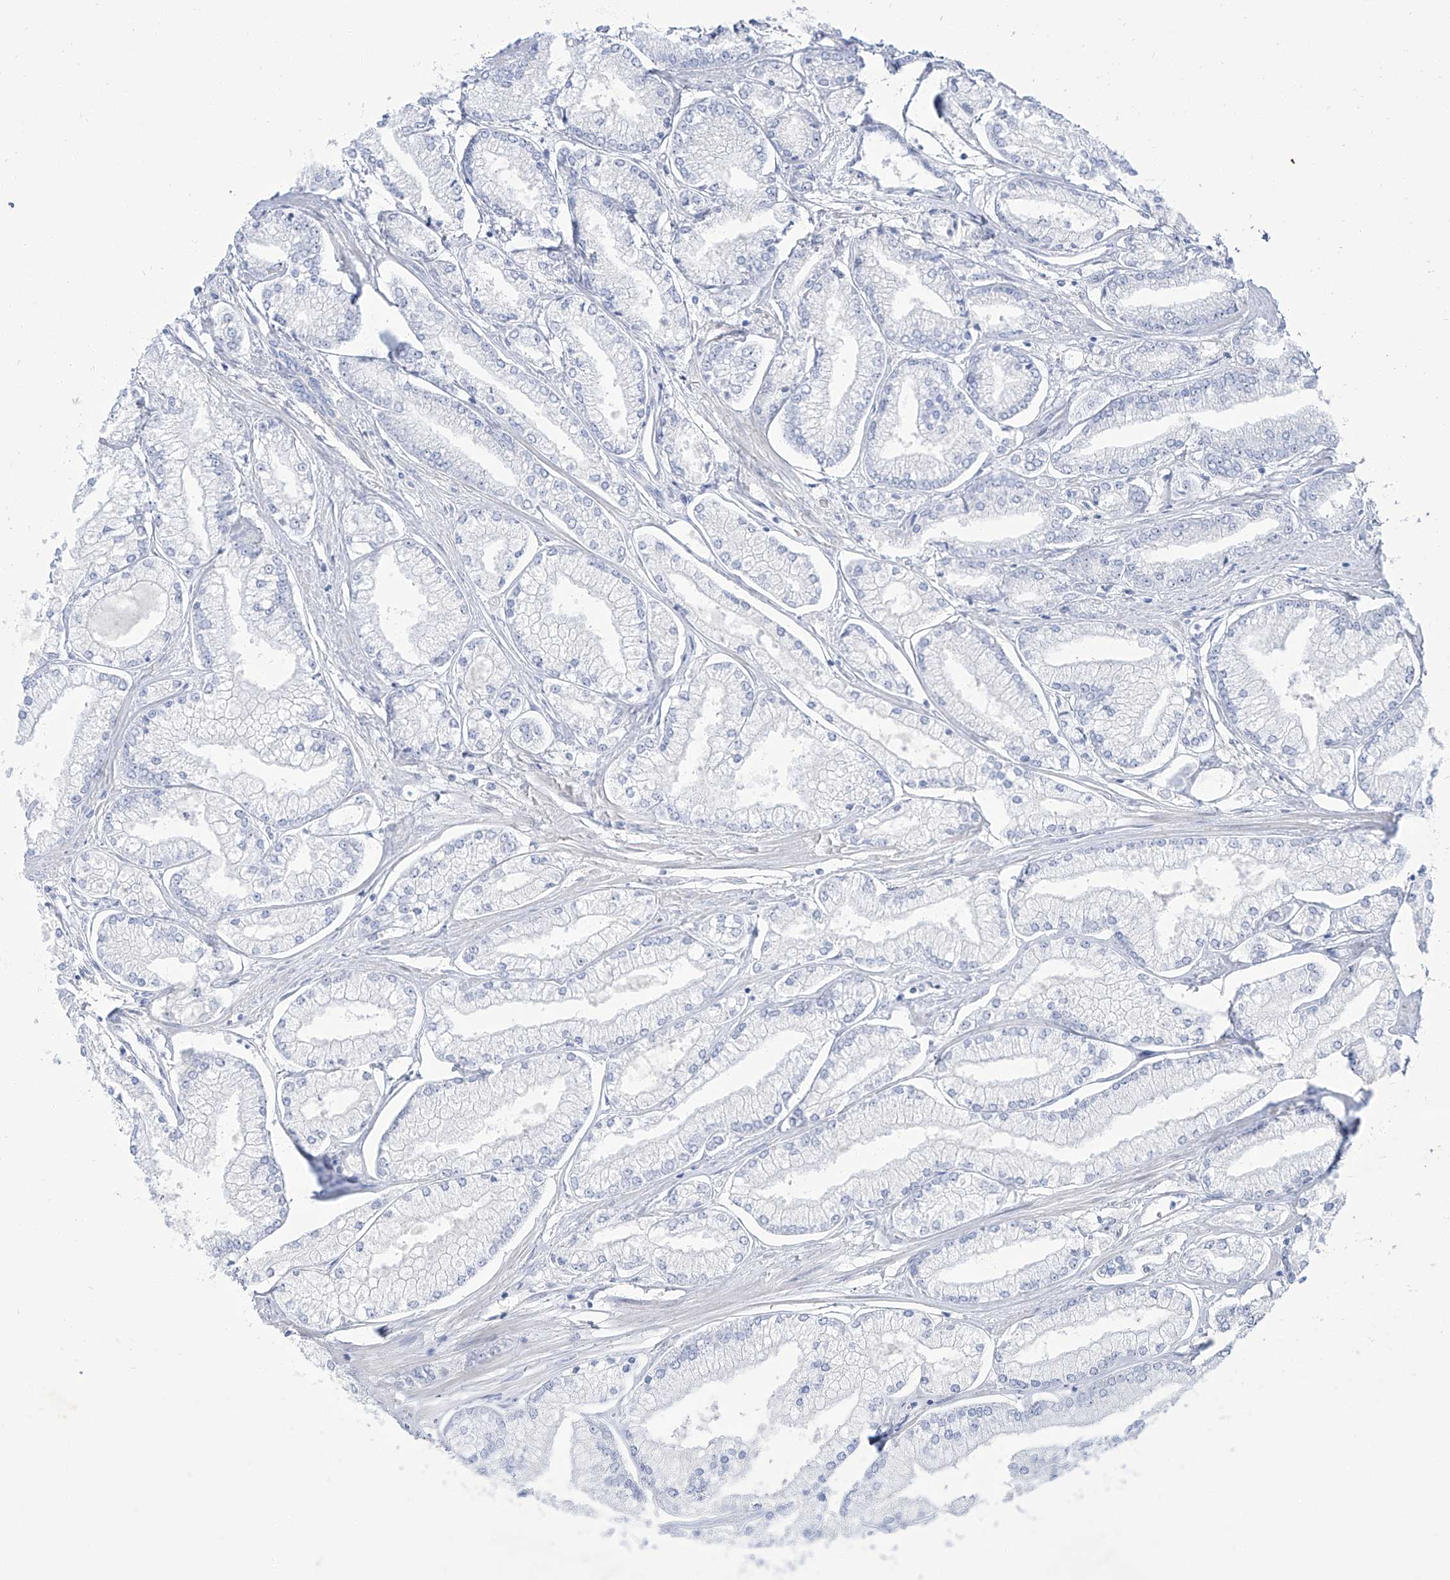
{"staining": {"intensity": "negative", "quantity": "none", "location": "none"}, "tissue": "prostate cancer", "cell_type": "Tumor cells", "image_type": "cancer", "snomed": [{"axis": "morphology", "description": "Adenocarcinoma, Low grade"}, {"axis": "topography", "description": "Prostate"}], "caption": "Immunohistochemistry micrograph of prostate cancer (adenocarcinoma (low-grade)) stained for a protein (brown), which reveals no staining in tumor cells.", "gene": "TXLNB", "patient": {"sex": "male", "age": 52}}